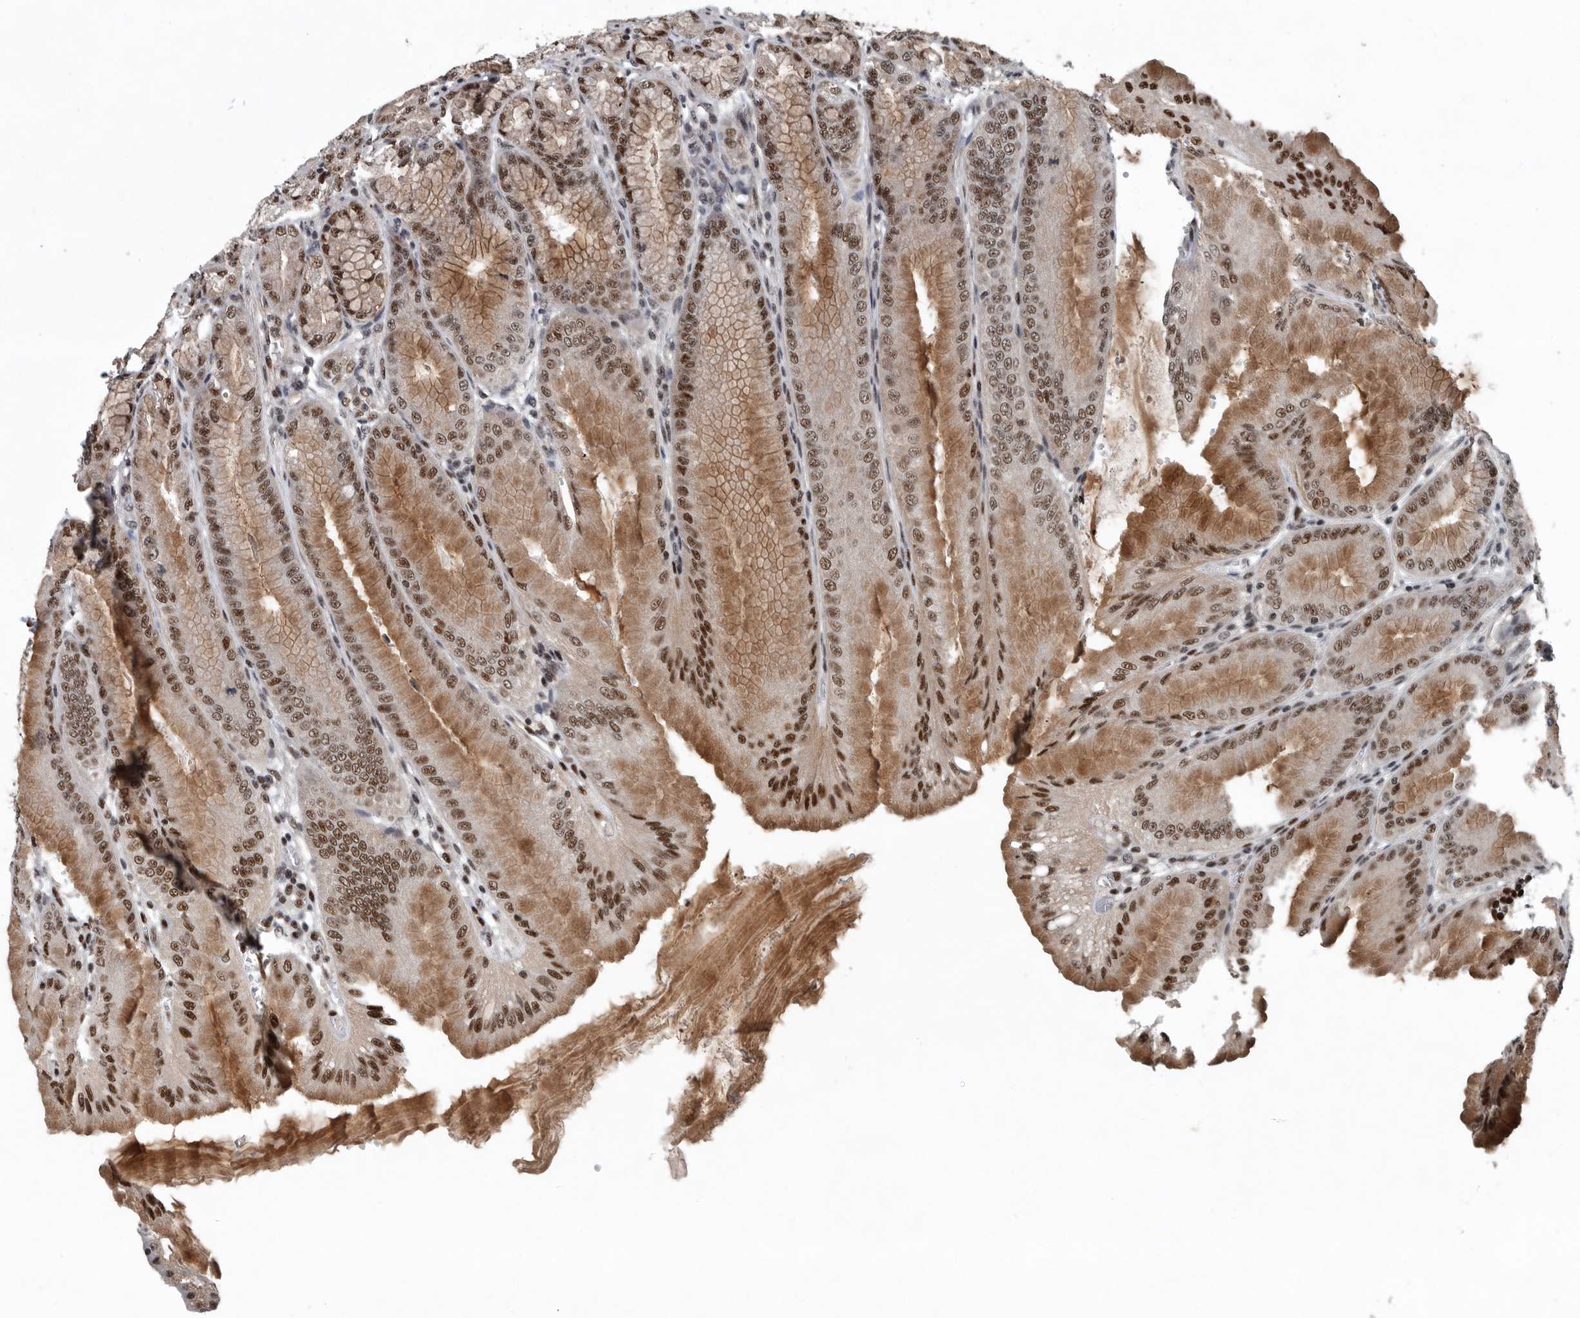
{"staining": {"intensity": "strong", "quantity": "25%-75%", "location": "cytoplasmic/membranous,nuclear"}, "tissue": "stomach", "cell_type": "Glandular cells", "image_type": "normal", "snomed": [{"axis": "morphology", "description": "Normal tissue, NOS"}, {"axis": "topography", "description": "Stomach, lower"}], "caption": "Protein staining of unremarkable stomach displays strong cytoplasmic/membranous,nuclear expression in about 25%-75% of glandular cells.", "gene": "SENP7", "patient": {"sex": "male", "age": 71}}